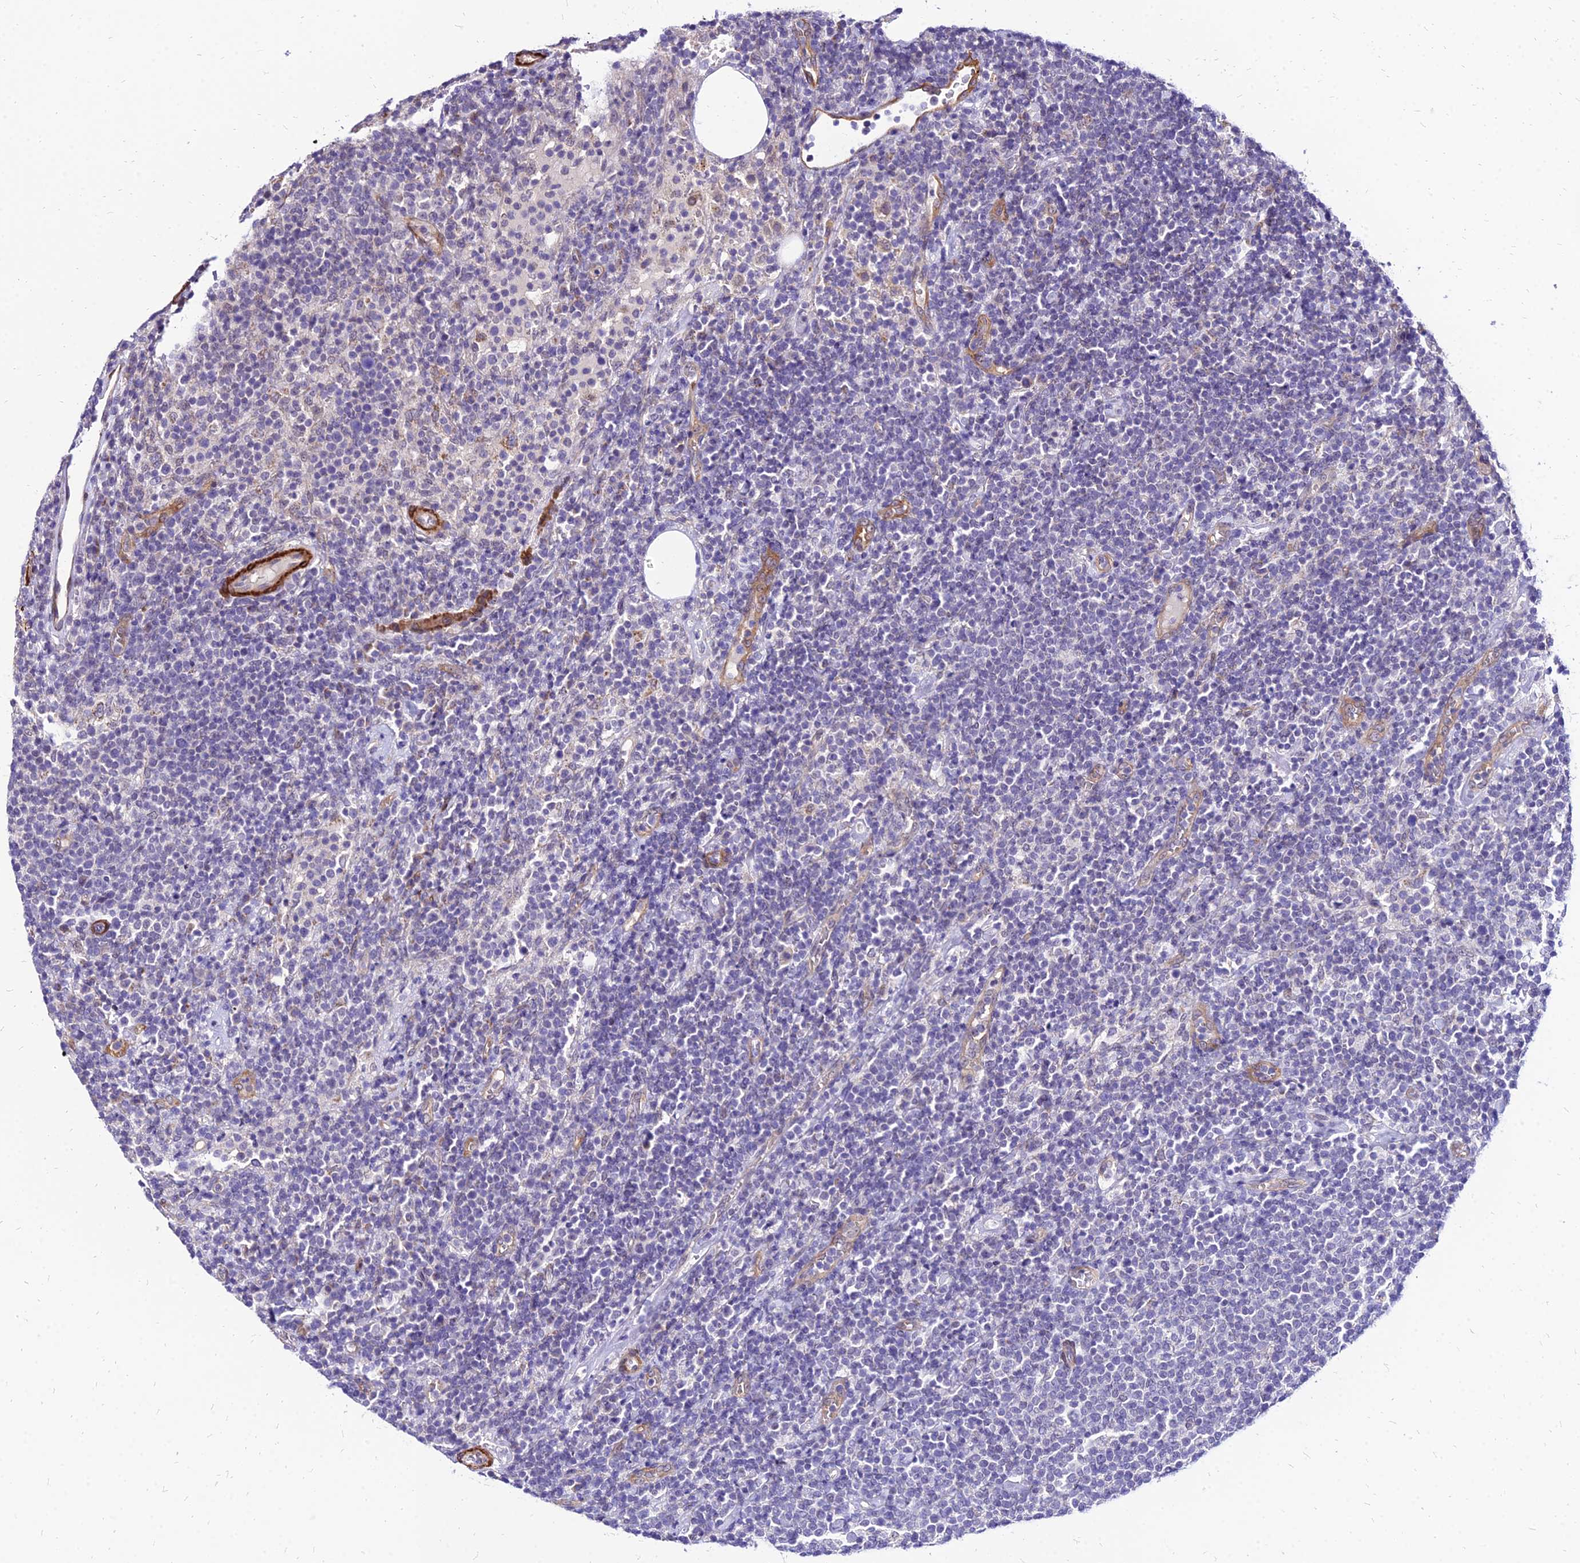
{"staining": {"intensity": "negative", "quantity": "none", "location": "none"}, "tissue": "lymphoma", "cell_type": "Tumor cells", "image_type": "cancer", "snomed": [{"axis": "morphology", "description": "Malignant lymphoma, non-Hodgkin's type, High grade"}, {"axis": "topography", "description": "Lymph node"}], "caption": "This is an IHC micrograph of human high-grade malignant lymphoma, non-Hodgkin's type. There is no positivity in tumor cells.", "gene": "YEATS2", "patient": {"sex": "male", "age": 61}}